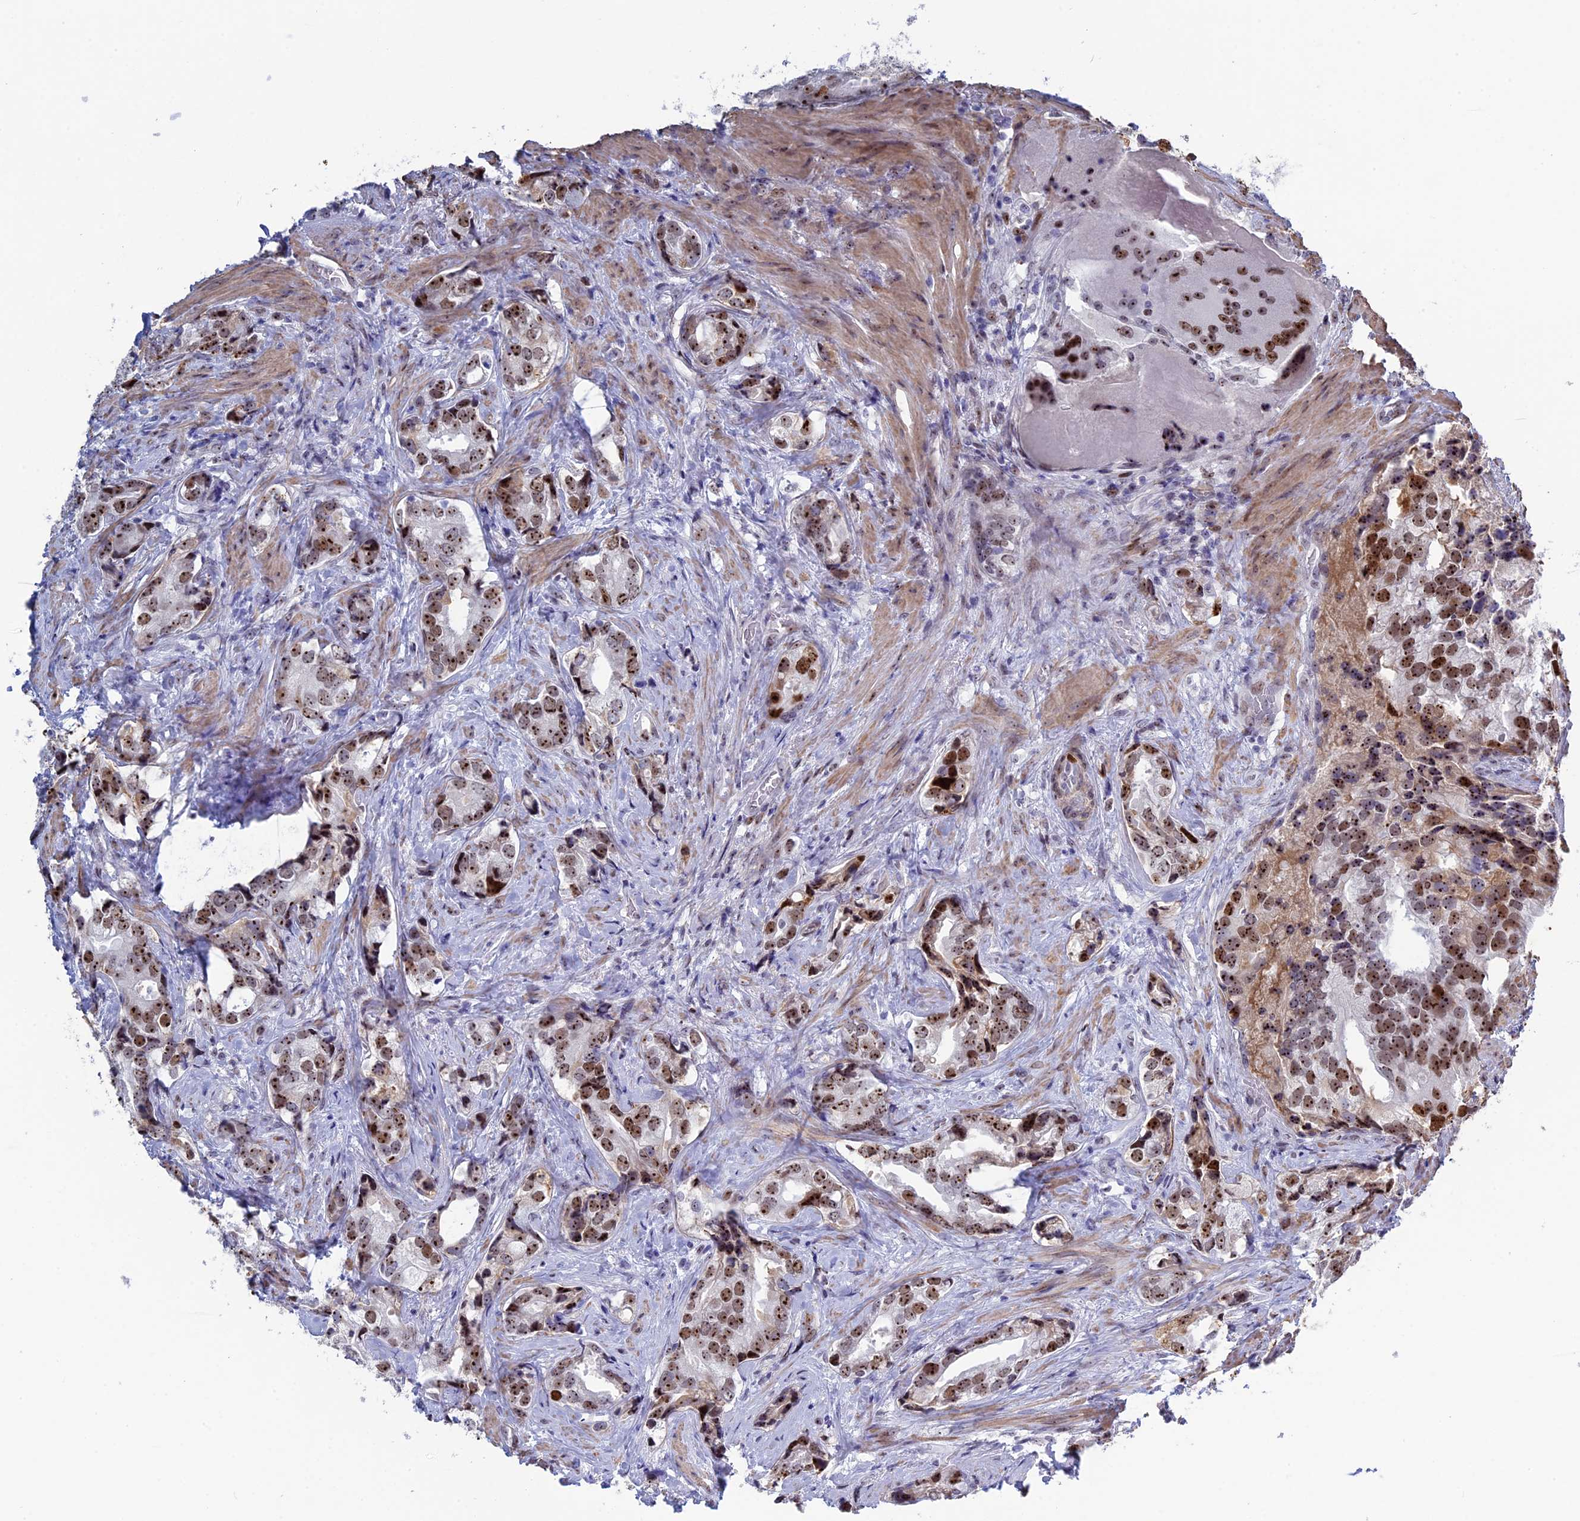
{"staining": {"intensity": "moderate", "quantity": ">75%", "location": "nuclear"}, "tissue": "prostate cancer", "cell_type": "Tumor cells", "image_type": "cancer", "snomed": [{"axis": "morphology", "description": "Adenocarcinoma, High grade"}, {"axis": "topography", "description": "Prostate"}], "caption": "IHC micrograph of human prostate cancer (high-grade adenocarcinoma) stained for a protein (brown), which reveals medium levels of moderate nuclear expression in approximately >75% of tumor cells.", "gene": "CCDC86", "patient": {"sex": "male", "age": 75}}